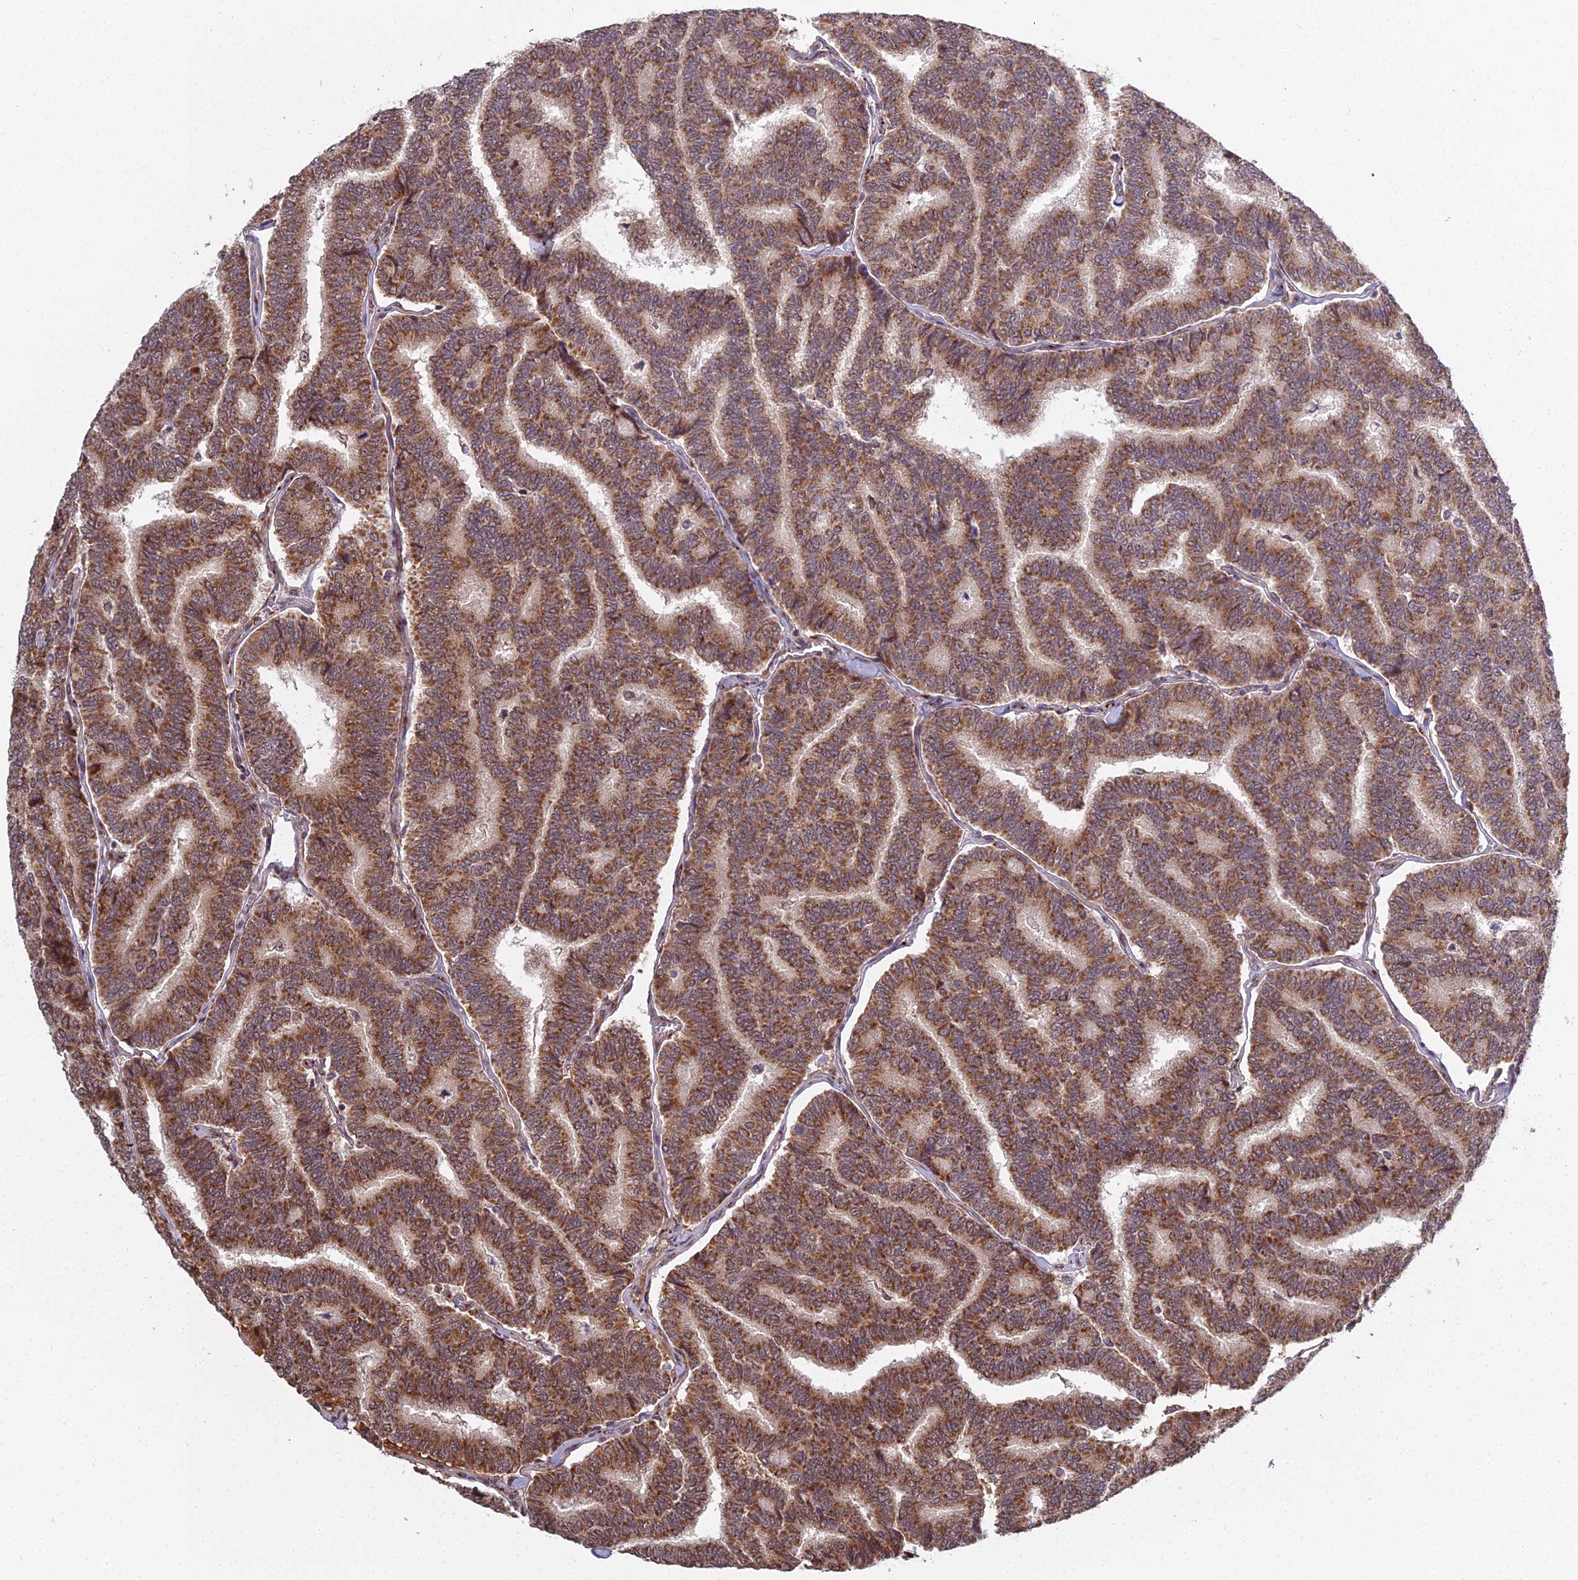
{"staining": {"intensity": "strong", "quantity": ">75%", "location": "cytoplasmic/membranous"}, "tissue": "thyroid cancer", "cell_type": "Tumor cells", "image_type": "cancer", "snomed": [{"axis": "morphology", "description": "Papillary adenocarcinoma, NOS"}, {"axis": "topography", "description": "Thyroid gland"}], "caption": "Human thyroid cancer (papillary adenocarcinoma) stained with a protein marker demonstrates strong staining in tumor cells.", "gene": "MEOX1", "patient": {"sex": "female", "age": 35}}